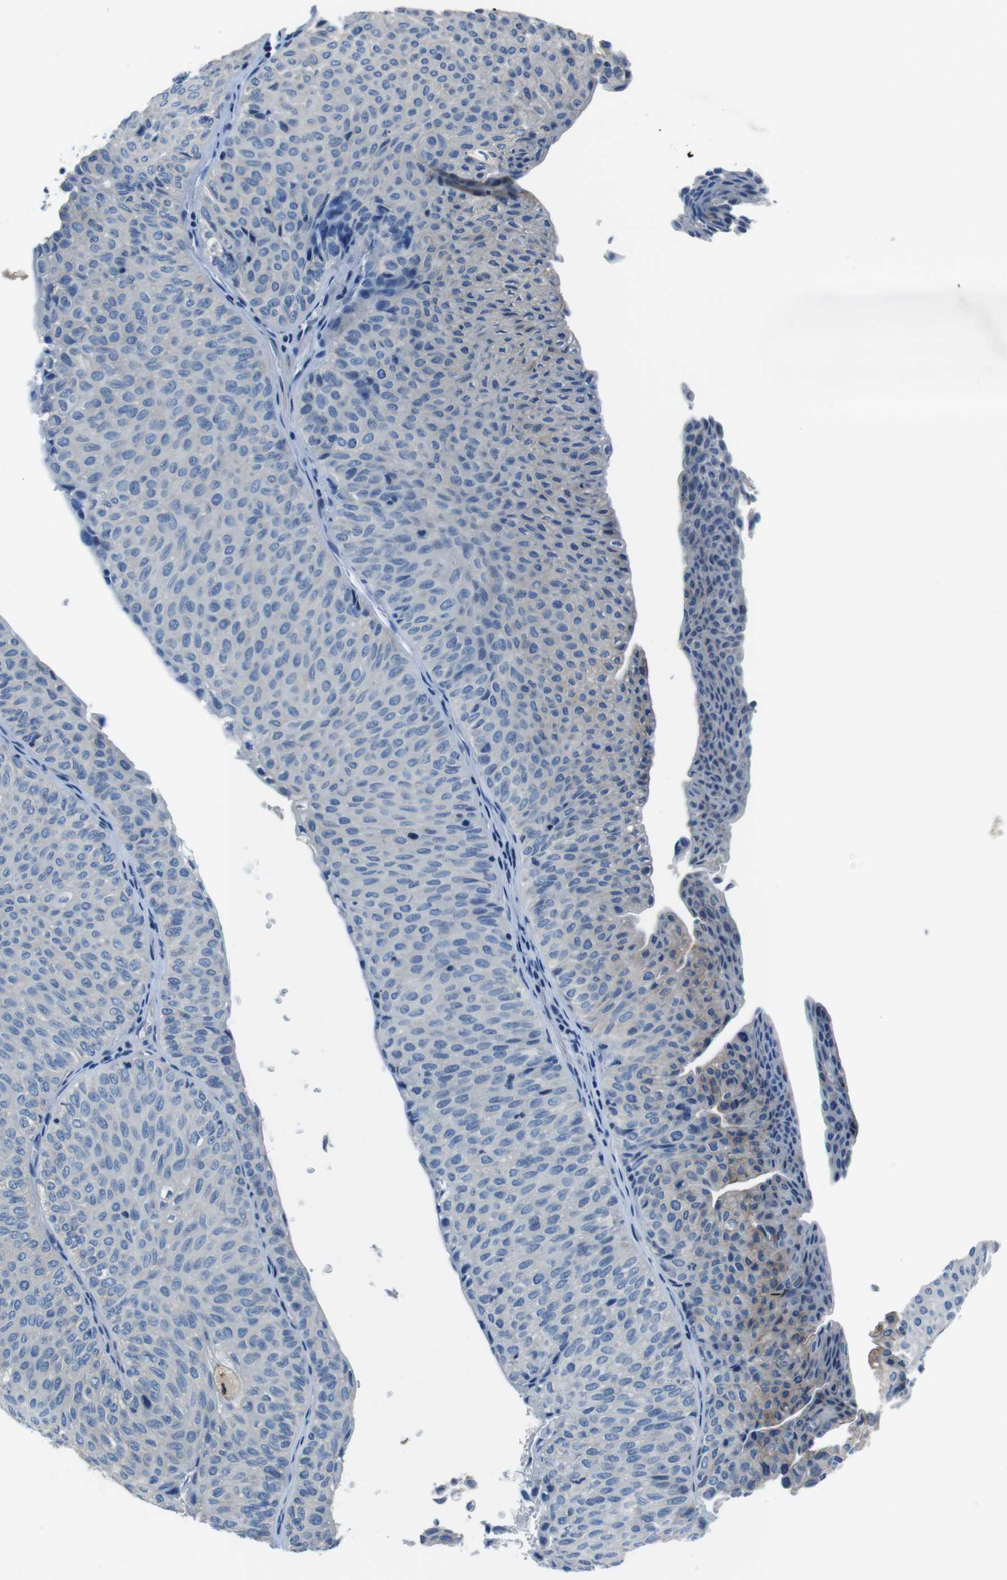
{"staining": {"intensity": "negative", "quantity": "none", "location": "none"}, "tissue": "urothelial cancer", "cell_type": "Tumor cells", "image_type": "cancer", "snomed": [{"axis": "morphology", "description": "Urothelial carcinoma, Low grade"}, {"axis": "topography", "description": "Urinary bladder"}], "caption": "Urothelial cancer stained for a protein using IHC reveals no positivity tumor cells.", "gene": "TULP3", "patient": {"sex": "male", "age": 78}}